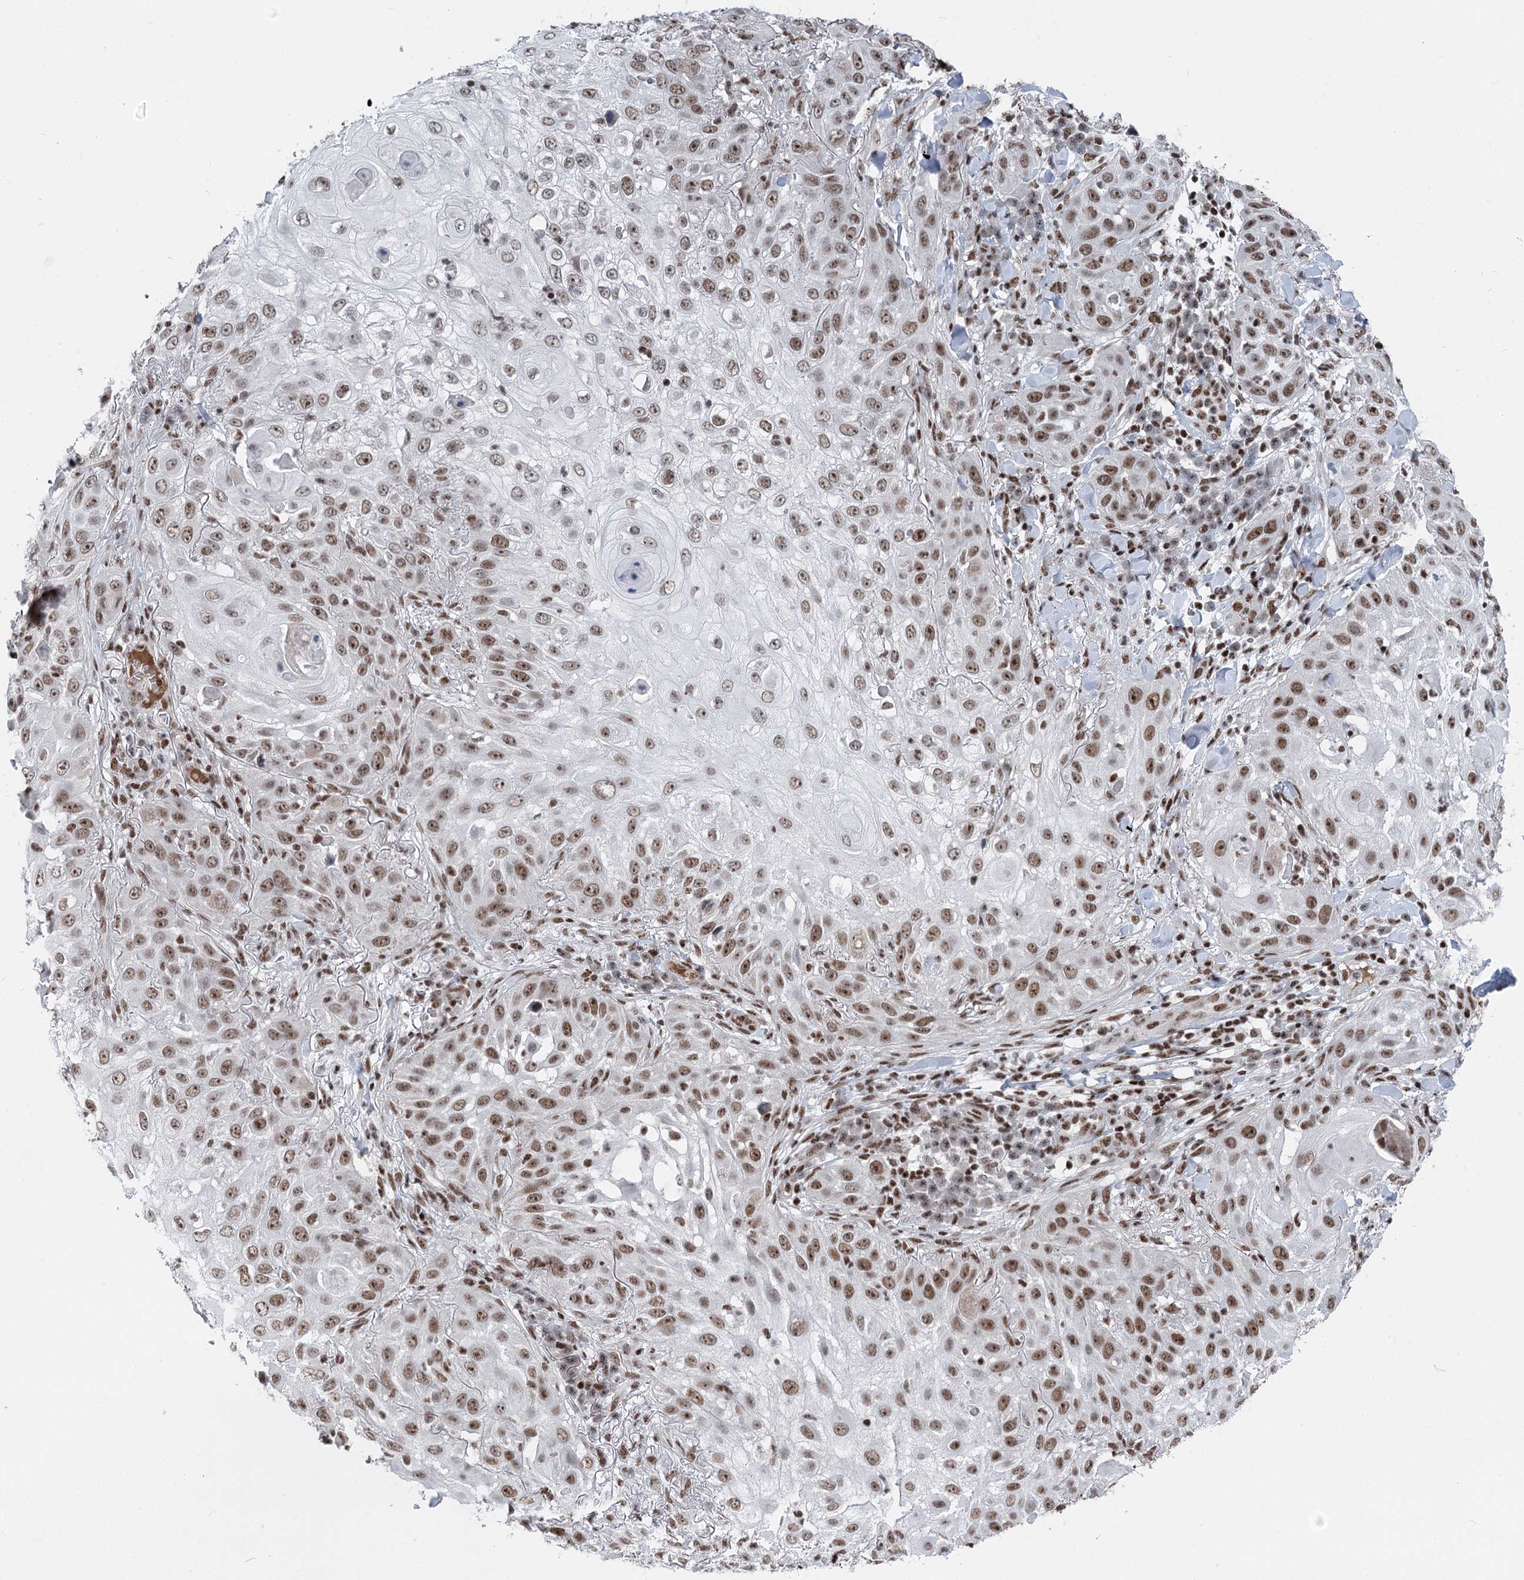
{"staining": {"intensity": "moderate", "quantity": ">75%", "location": "nuclear"}, "tissue": "skin cancer", "cell_type": "Tumor cells", "image_type": "cancer", "snomed": [{"axis": "morphology", "description": "Squamous cell carcinoma, NOS"}, {"axis": "topography", "description": "Skin"}], "caption": "Squamous cell carcinoma (skin) tissue shows moderate nuclear positivity in about >75% of tumor cells, visualized by immunohistochemistry. (DAB IHC, brown staining for protein, blue staining for nuclei).", "gene": "CGGBP1", "patient": {"sex": "female", "age": 44}}